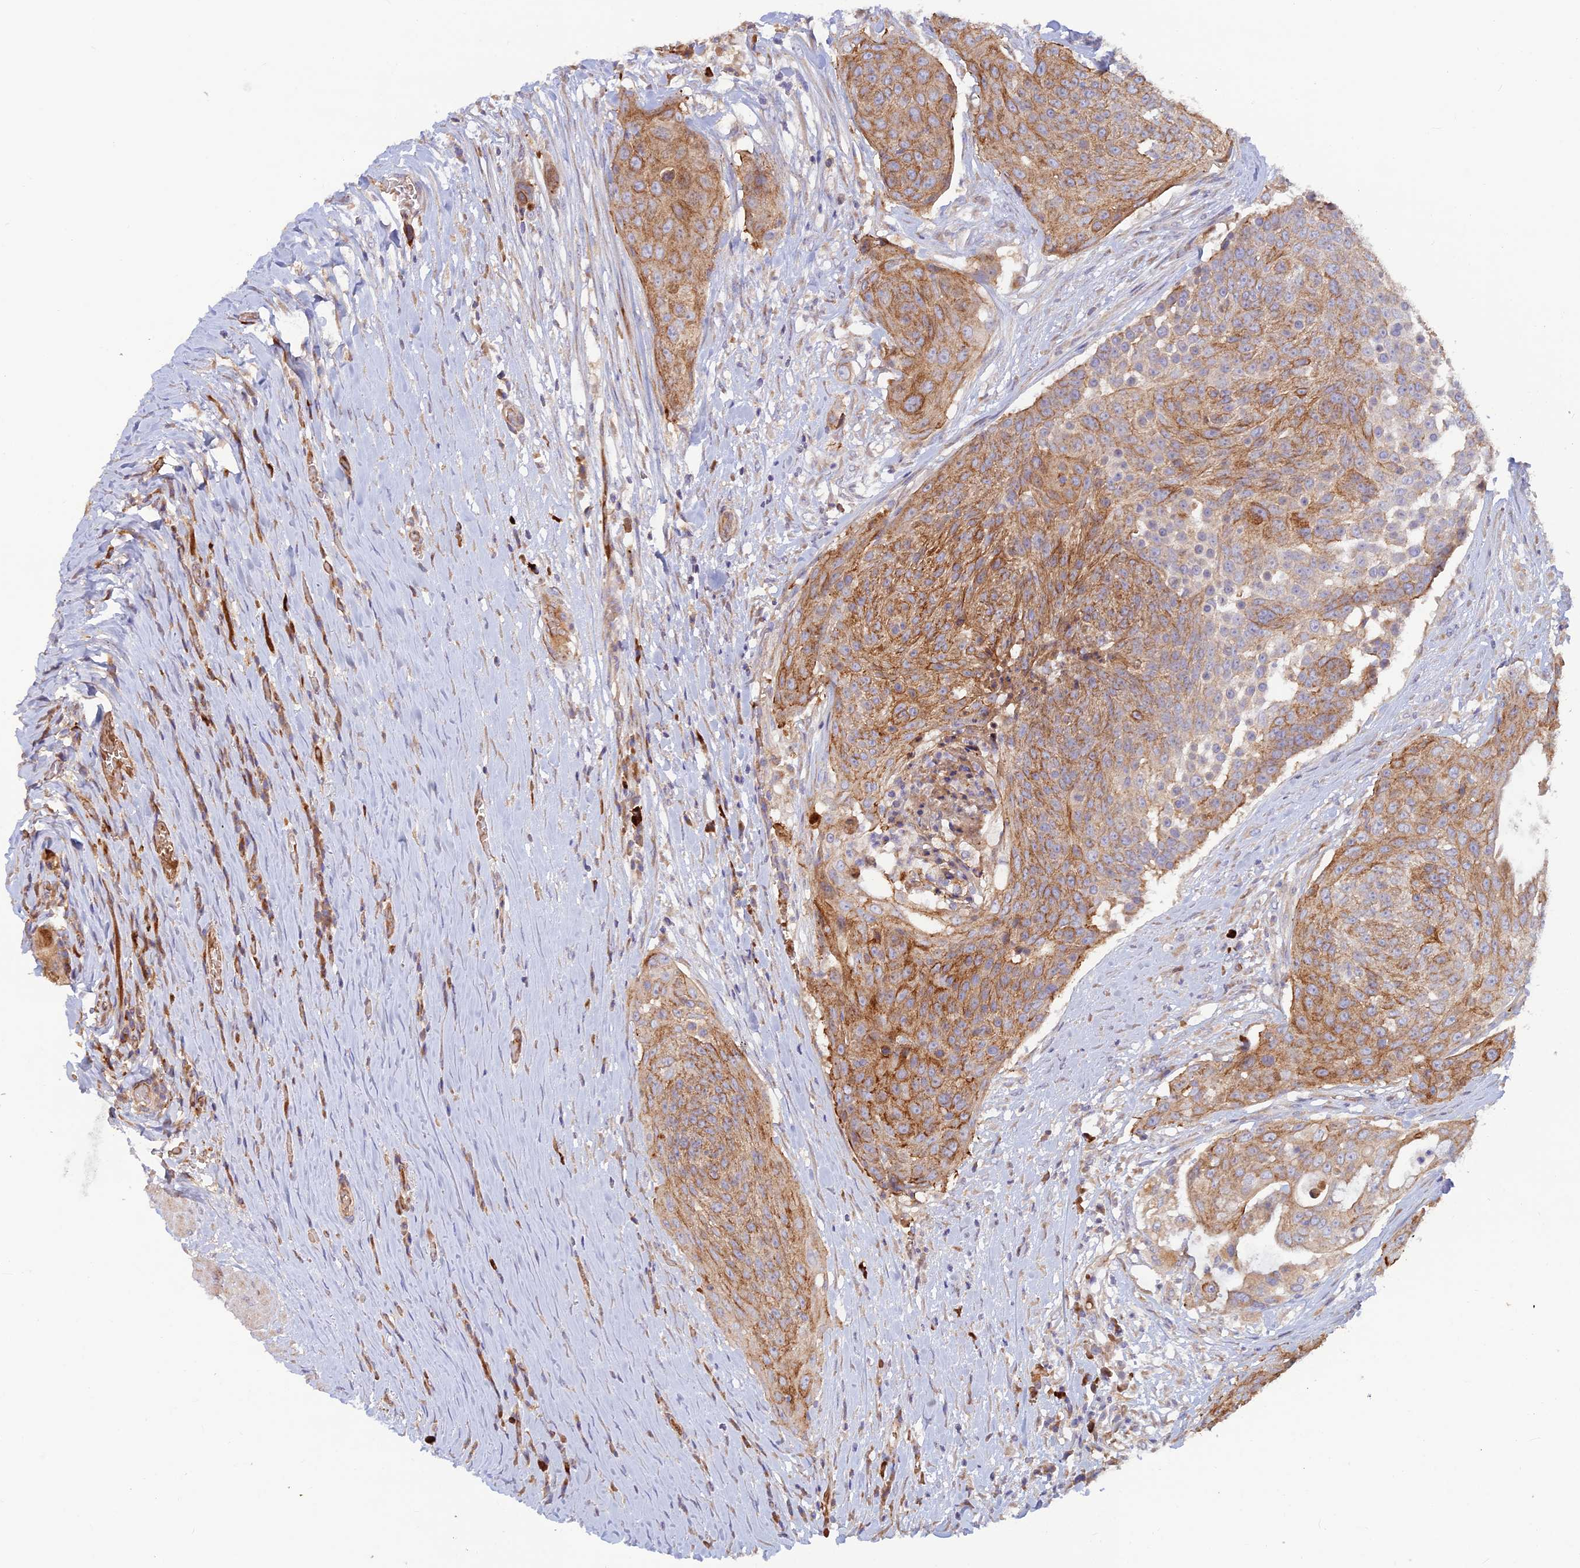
{"staining": {"intensity": "moderate", "quantity": ">75%", "location": "cytoplasmic/membranous"}, "tissue": "urothelial cancer", "cell_type": "Tumor cells", "image_type": "cancer", "snomed": [{"axis": "morphology", "description": "Urothelial carcinoma, High grade"}, {"axis": "topography", "description": "Urinary bladder"}], "caption": "DAB (3,3'-diaminobenzidine) immunohistochemical staining of urothelial cancer demonstrates moderate cytoplasmic/membranous protein expression in approximately >75% of tumor cells.", "gene": "GMCL1", "patient": {"sex": "female", "age": 63}}